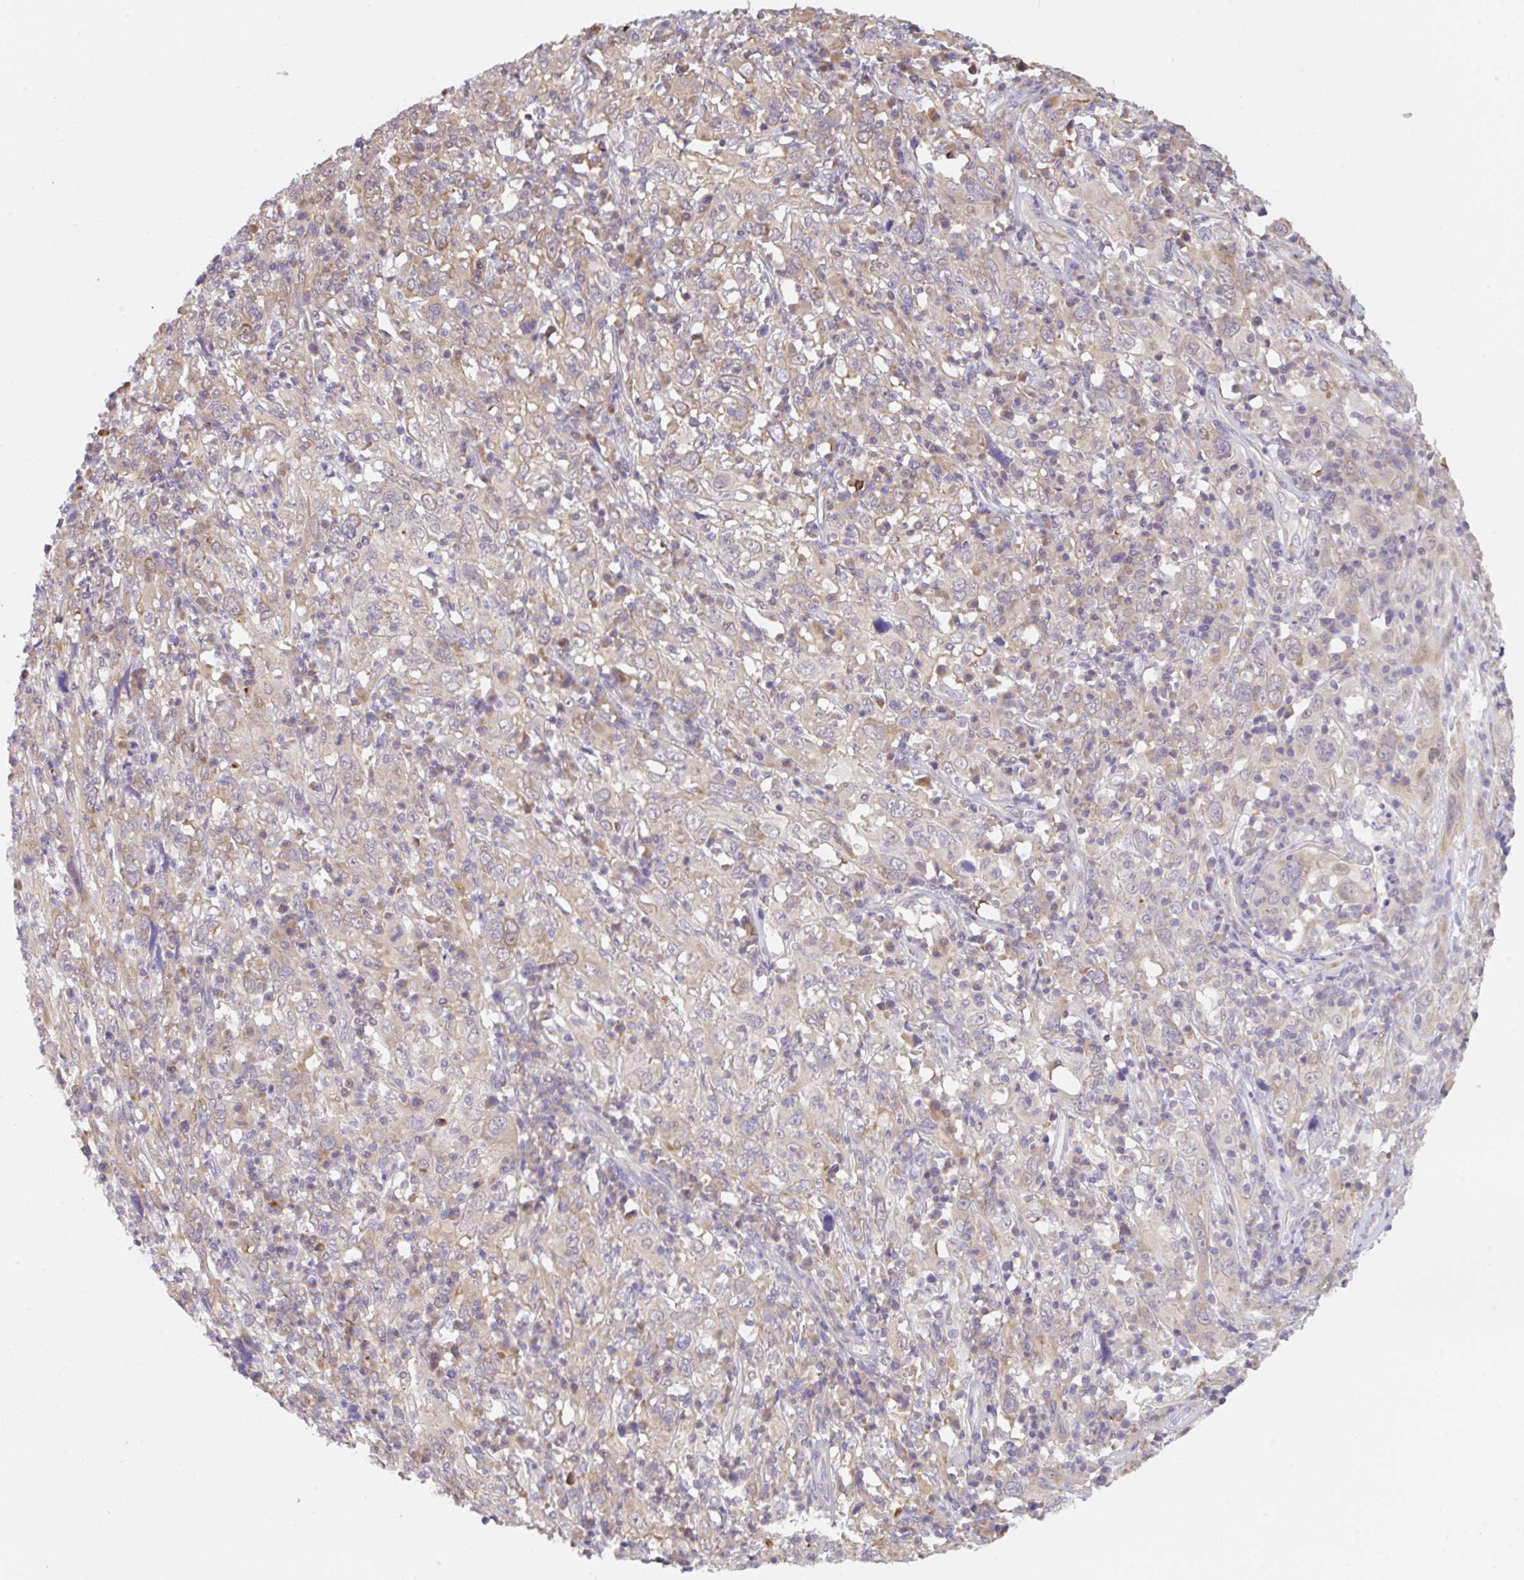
{"staining": {"intensity": "weak", "quantity": "25%-75%", "location": "cytoplasmic/membranous"}, "tissue": "cervical cancer", "cell_type": "Tumor cells", "image_type": "cancer", "snomed": [{"axis": "morphology", "description": "Squamous cell carcinoma, NOS"}, {"axis": "topography", "description": "Cervix"}], "caption": "This image shows immunohistochemistry (IHC) staining of cervical squamous cell carcinoma, with low weak cytoplasmic/membranous staining in about 25%-75% of tumor cells.", "gene": "TBPL2", "patient": {"sex": "female", "age": 46}}